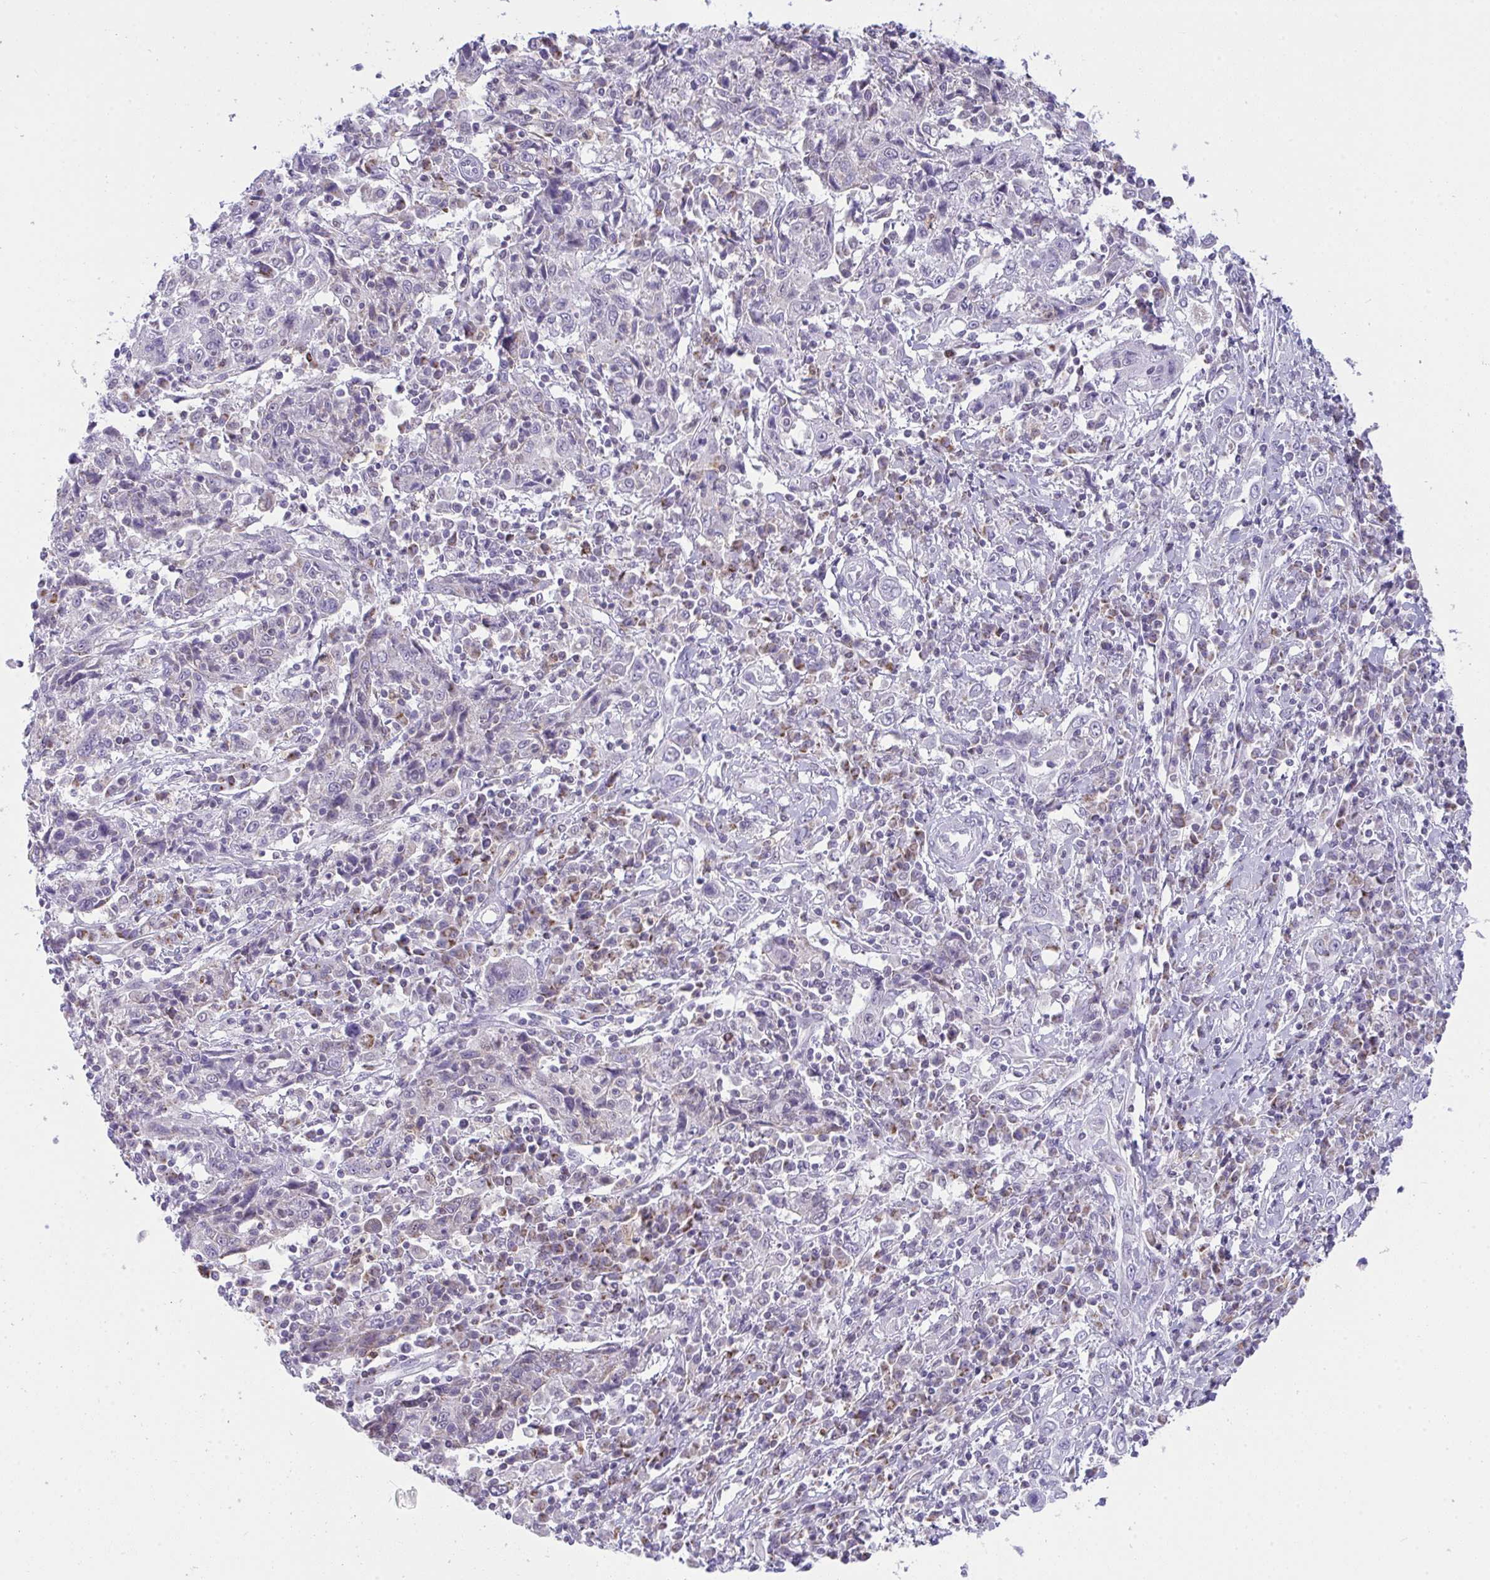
{"staining": {"intensity": "negative", "quantity": "none", "location": "none"}, "tissue": "cervical cancer", "cell_type": "Tumor cells", "image_type": "cancer", "snomed": [{"axis": "morphology", "description": "Squamous cell carcinoma, NOS"}, {"axis": "topography", "description": "Cervix"}], "caption": "Tumor cells show no significant protein staining in cervical cancer (squamous cell carcinoma). Brightfield microscopy of immunohistochemistry stained with DAB (brown) and hematoxylin (blue), captured at high magnification.", "gene": "PLA2G12B", "patient": {"sex": "female", "age": 46}}